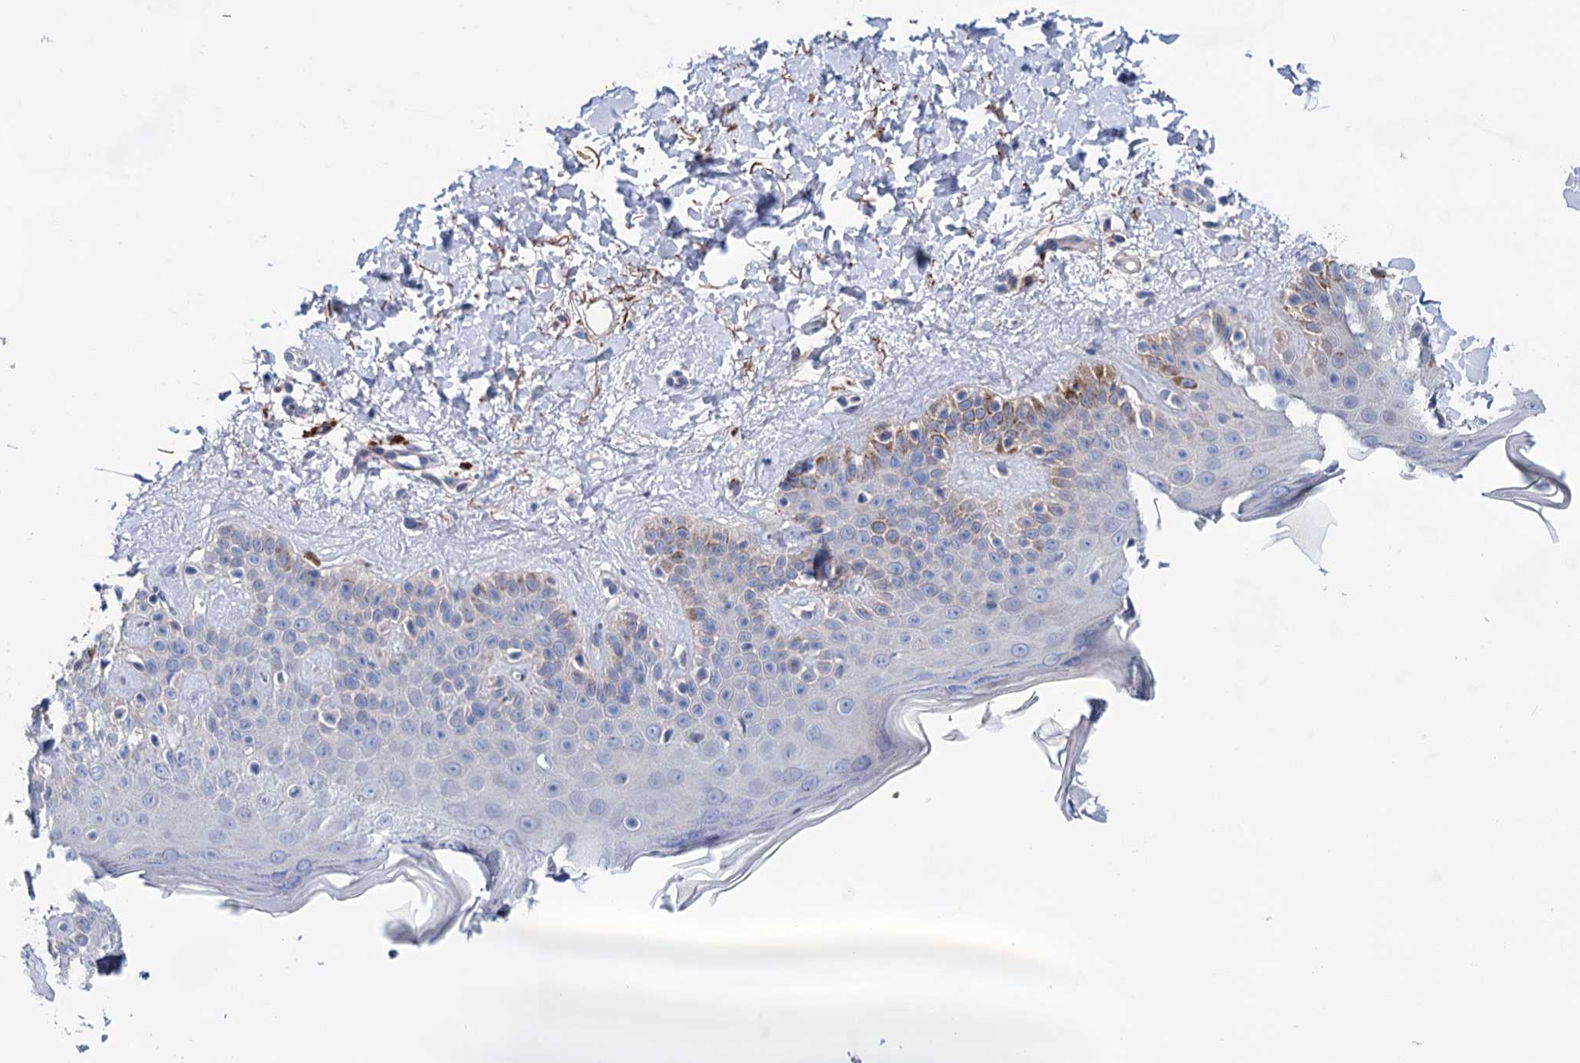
{"staining": {"intensity": "negative", "quantity": "none", "location": "none"}, "tissue": "skin", "cell_type": "Fibroblasts", "image_type": "normal", "snomed": [{"axis": "morphology", "description": "Normal tissue, NOS"}, {"axis": "topography", "description": "Skin"}], "caption": "This is a micrograph of immunohistochemistry (IHC) staining of normal skin, which shows no staining in fibroblasts. (Stains: DAB (3,3'-diaminobenzidine) immunohistochemistry with hematoxylin counter stain, Microscopy: brightfield microscopy at high magnification).", "gene": "MORN3", "patient": {"sex": "male", "age": 52}}